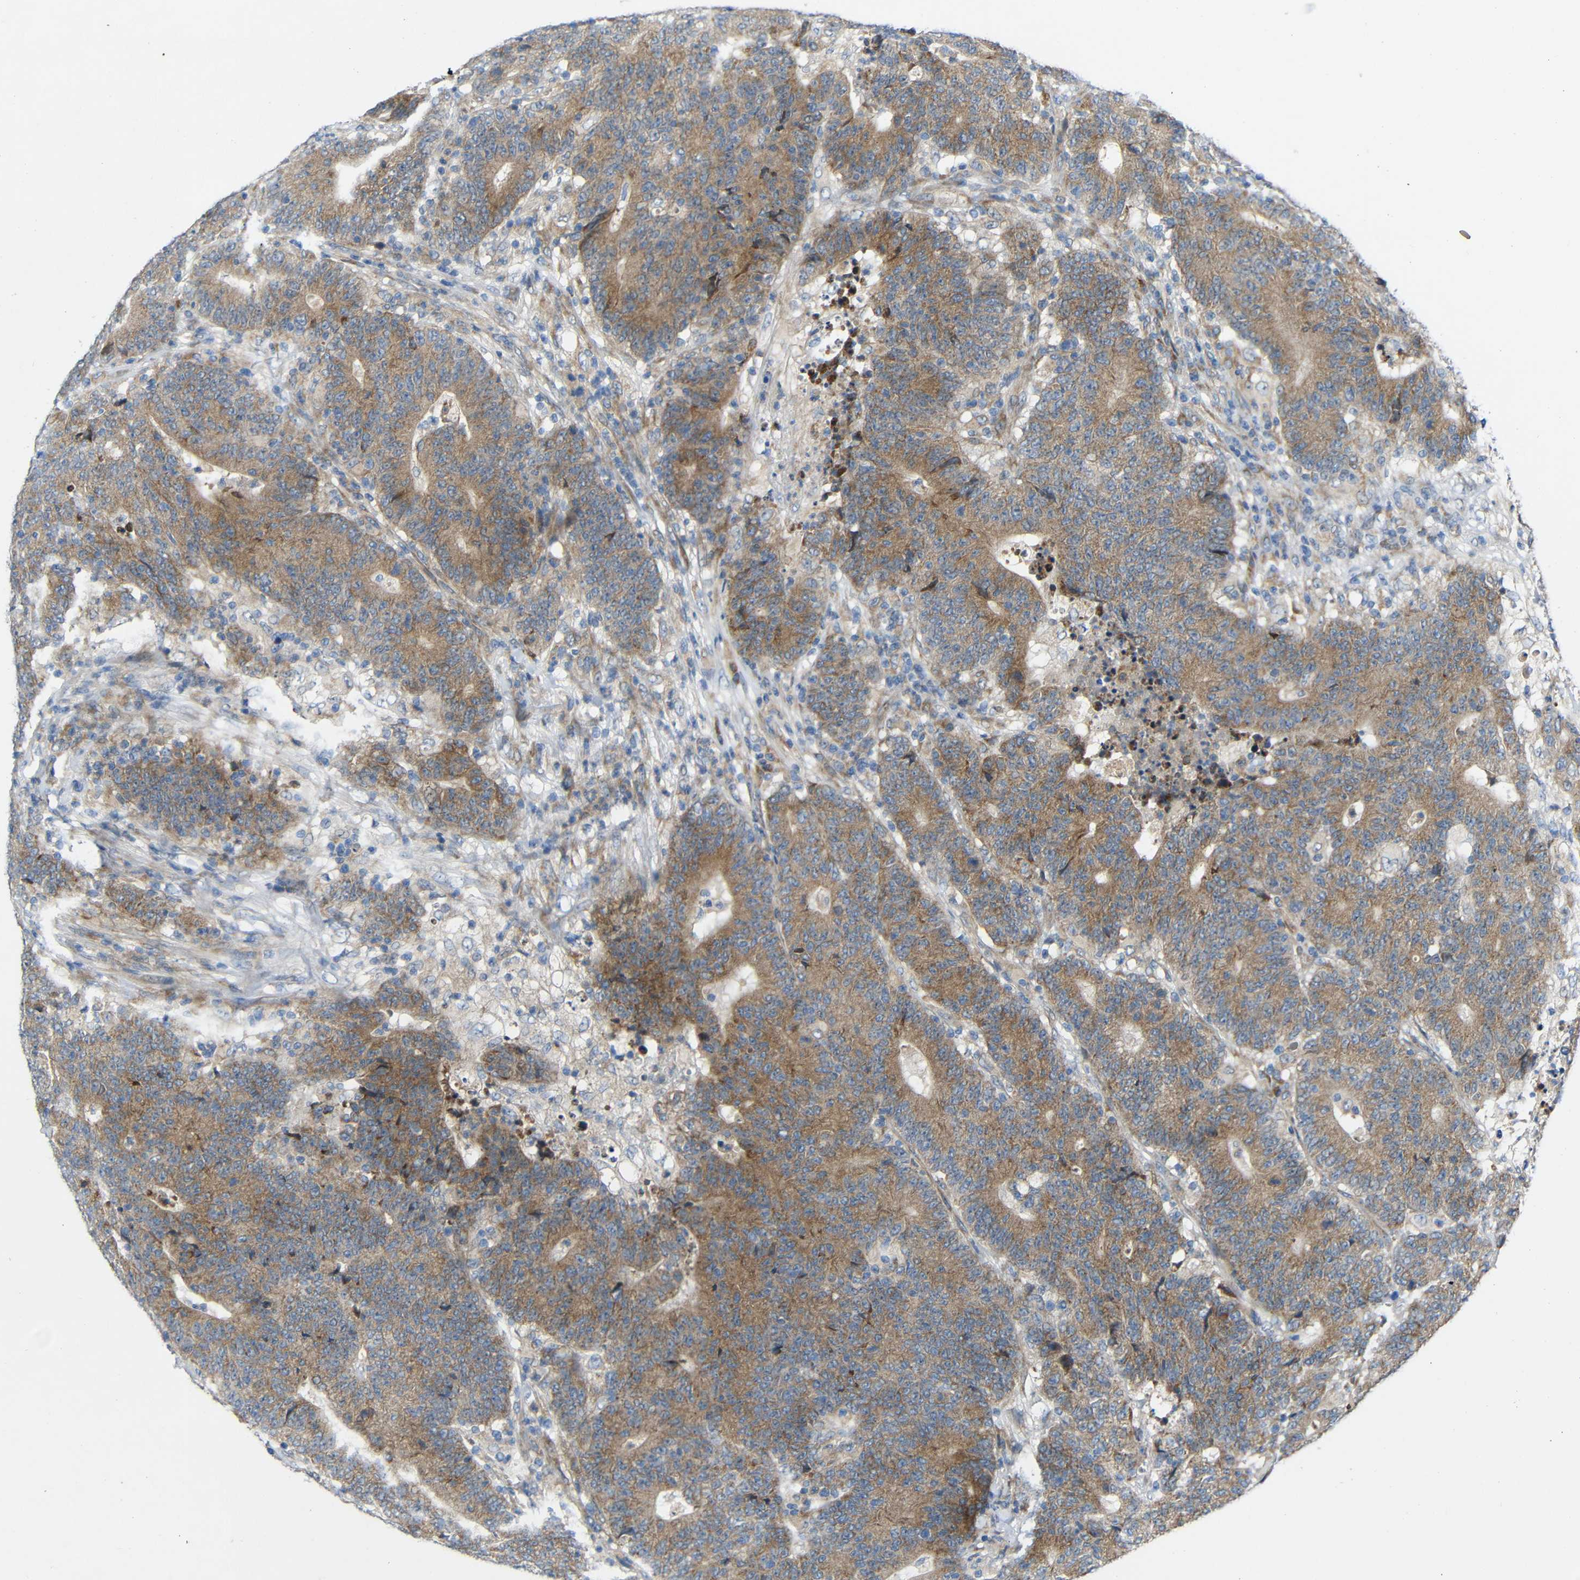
{"staining": {"intensity": "weak", "quantity": ">75%", "location": "cytoplasmic/membranous"}, "tissue": "colorectal cancer", "cell_type": "Tumor cells", "image_type": "cancer", "snomed": [{"axis": "morphology", "description": "Normal tissue, NOS"}, {"axis": "morphology", "description": "Adenocarcinoma, NOS"}, {"axis": "topography", "description": "Colon"}], "caption": "Colorectal adenocarcinoma was stained to show a protein in brown. There is low levels of weak cytoplasmic/membranous positivity in about >75% of tumor cells.", "gene": "TMEM25", "patient": {"sex": "female", "age": 75}}